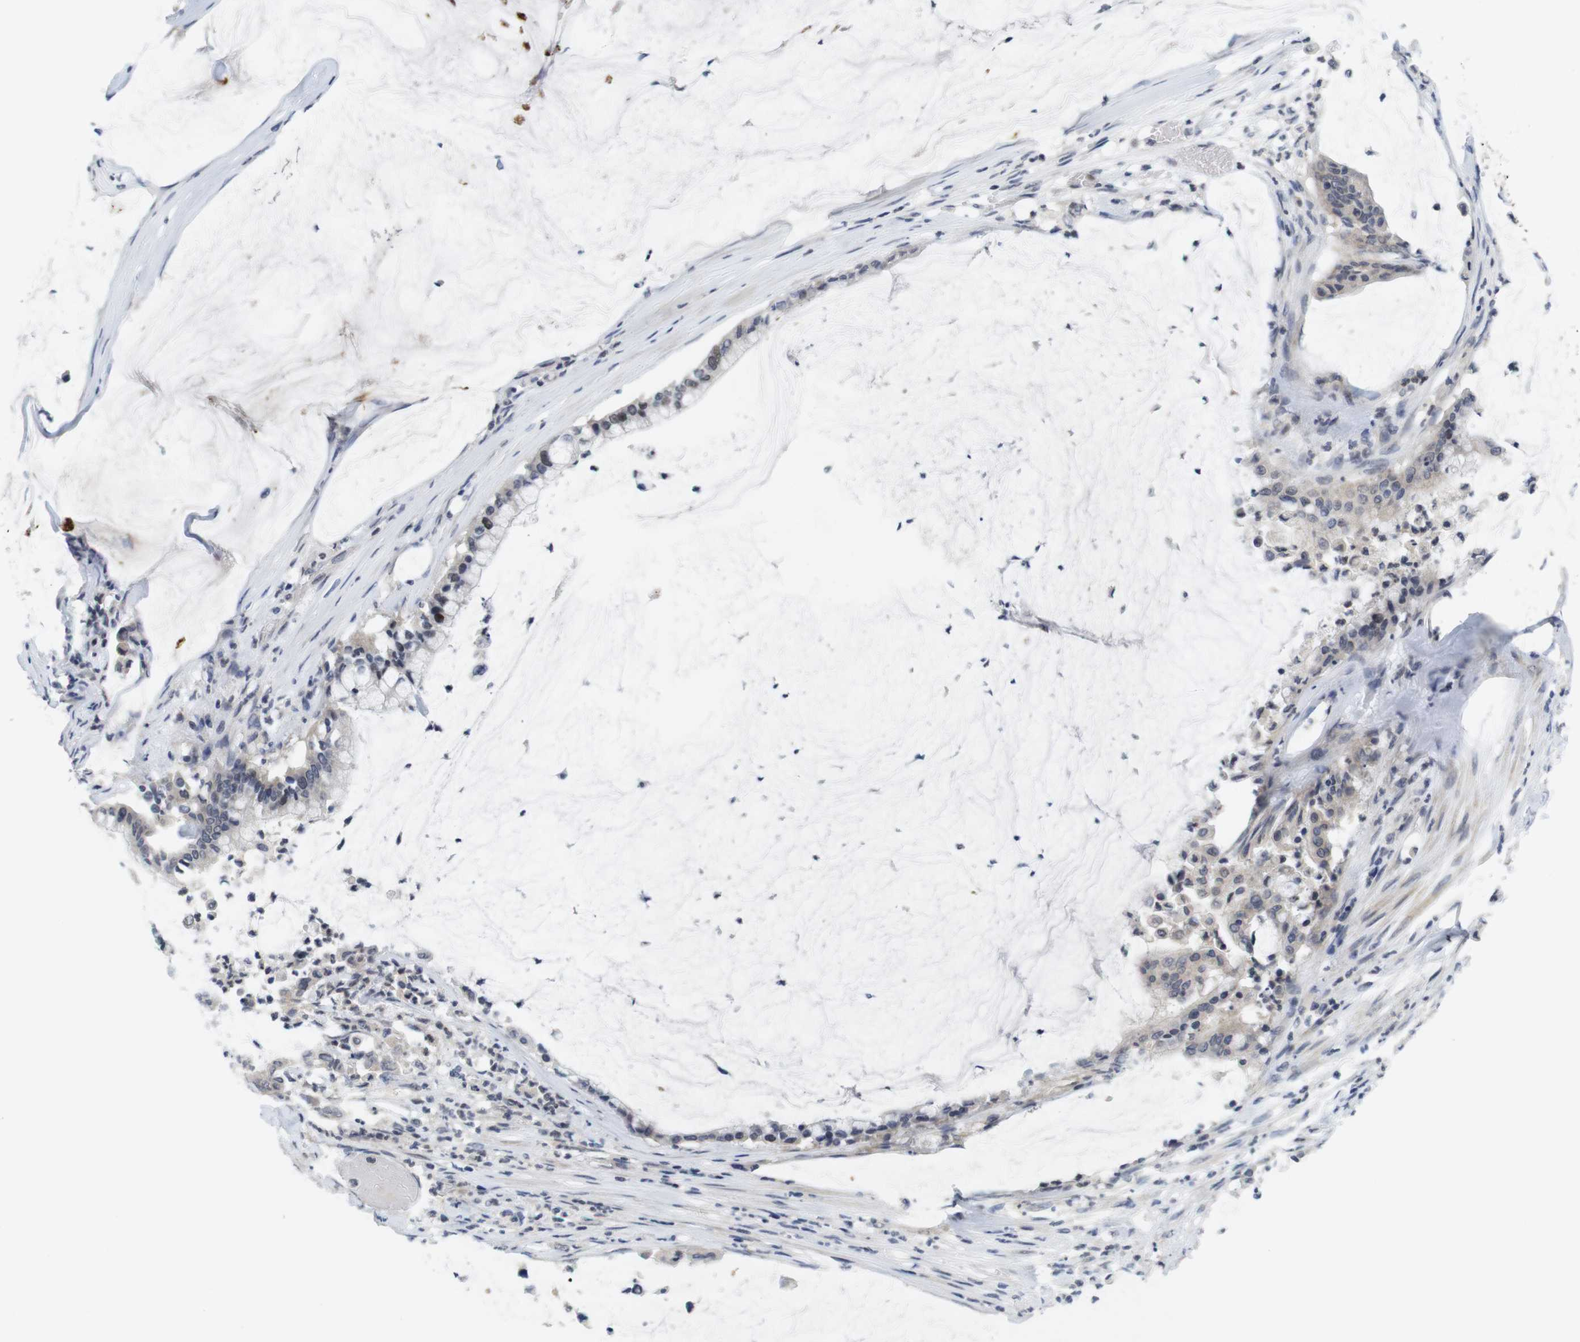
{"staining": {"intensity": "moderate", "quantity": "<25%", "location": "nuclear"}, "tissue": "pancreatic cancer", "cell_type": "Tumor cells", "image_type": "cancer", "snomed": [{"axis": "morphology", "description": "Adenocarcinoma, NOS"}, {"axis": "topography", "description": "Pancreas"}], "caption": "Immunohistochemistry histopathology image of neoplastic tissue: human adenocarcinoma (pancreatic) stained using immunohistochemistry displays low levels of moderate protein expression localized specifically in the nuclear of tumor cells, appearing as a nuclear brown color.", "gene": "SKP2", "patient": {"sex": "male", "age": 41}}